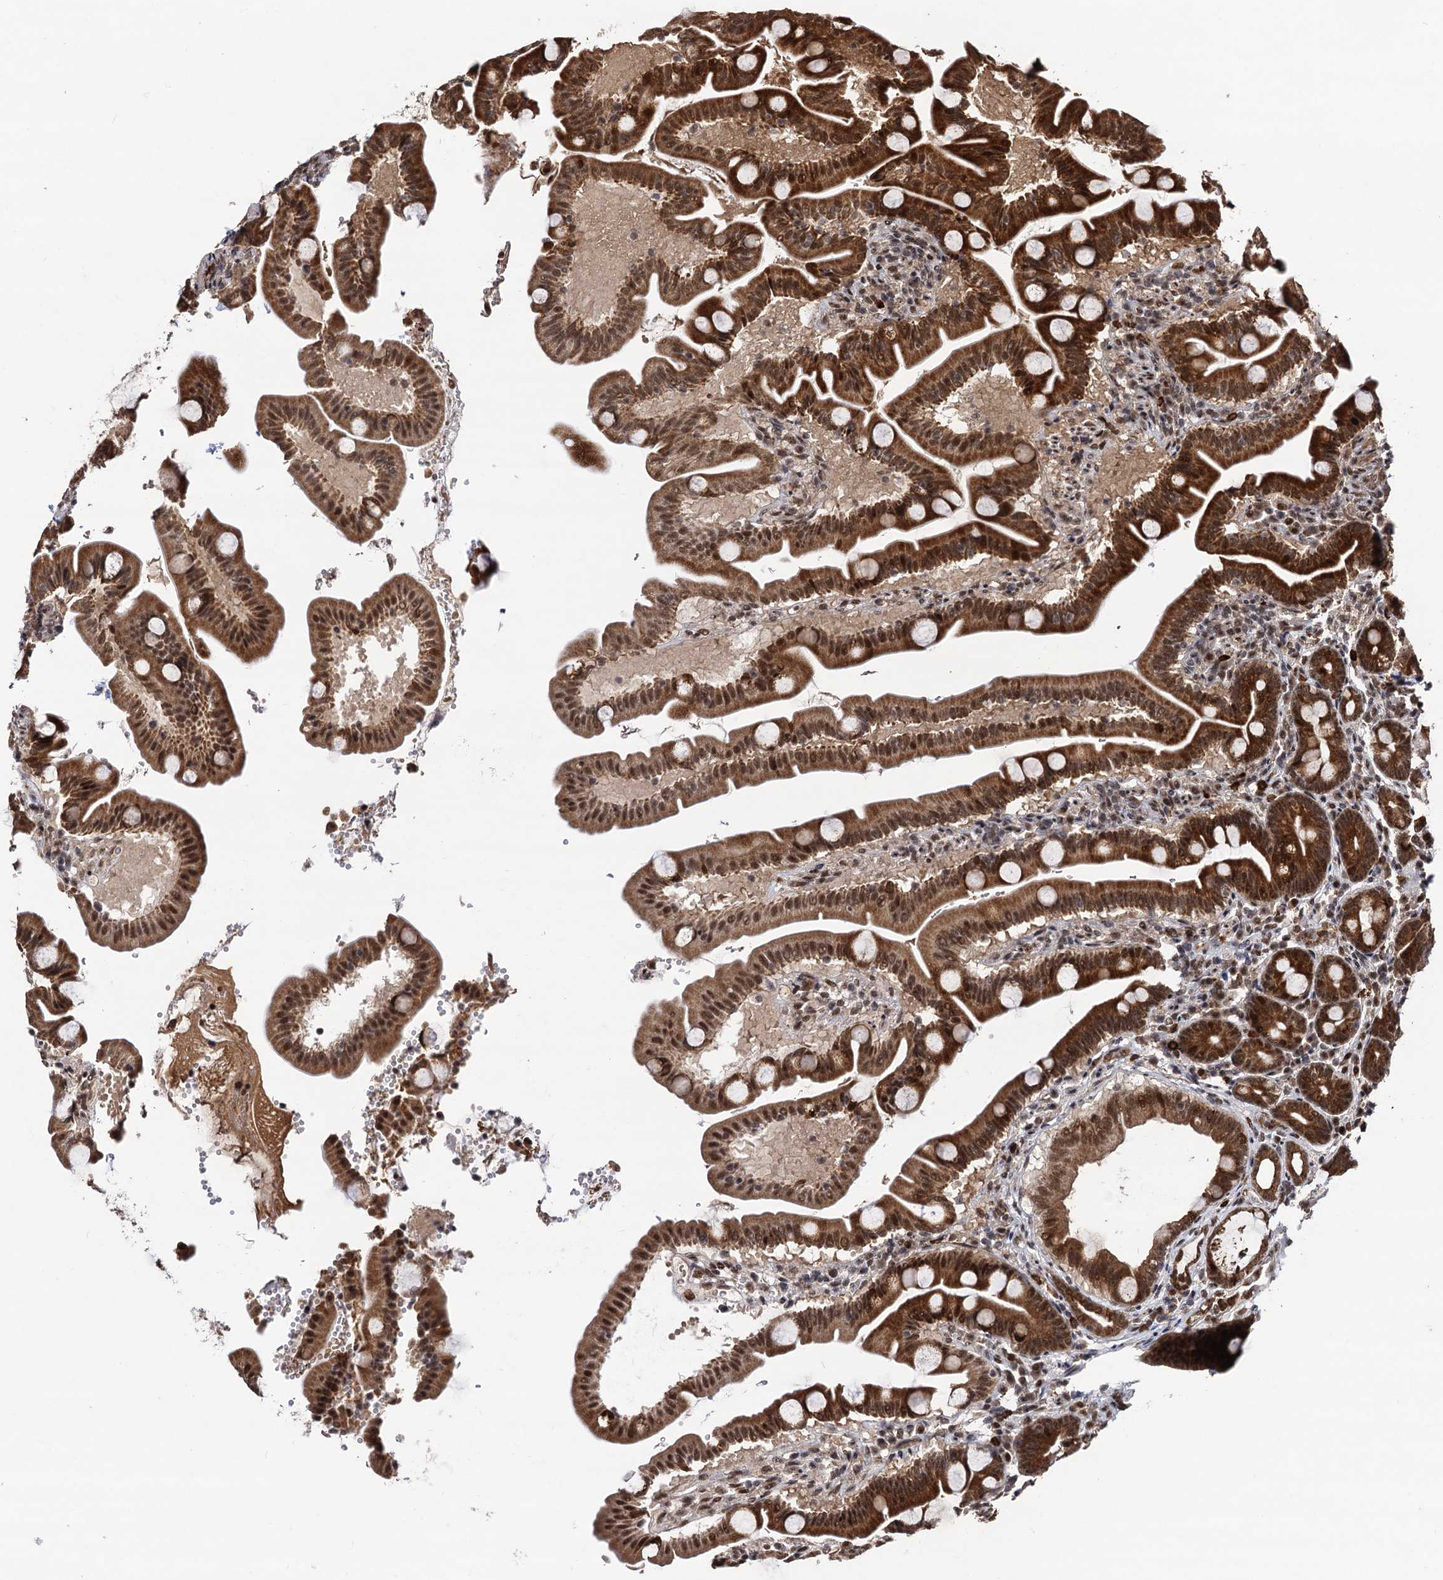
{"staining": {"intensity": "moderate", "quantity": ">75%", "location": "cytoplasmic/membranous,nuclear"}, "tissue": "duodenum", "cell_type": "Glandular cells", "image_type": "normal", "snomed": [{"axis": "morphology", "description": "Normal tissue, NOS"}, {"axis": "topography", "description": "Duodenum"}], "caption": "Protein analysis of unremarkable duodenum displays moderate cytoplasmic/membranous,nuclear expression in approximately >75% of glandular cells.", "gene": "SFSWAP", "patient": {"sex": "male", "age": 54}}